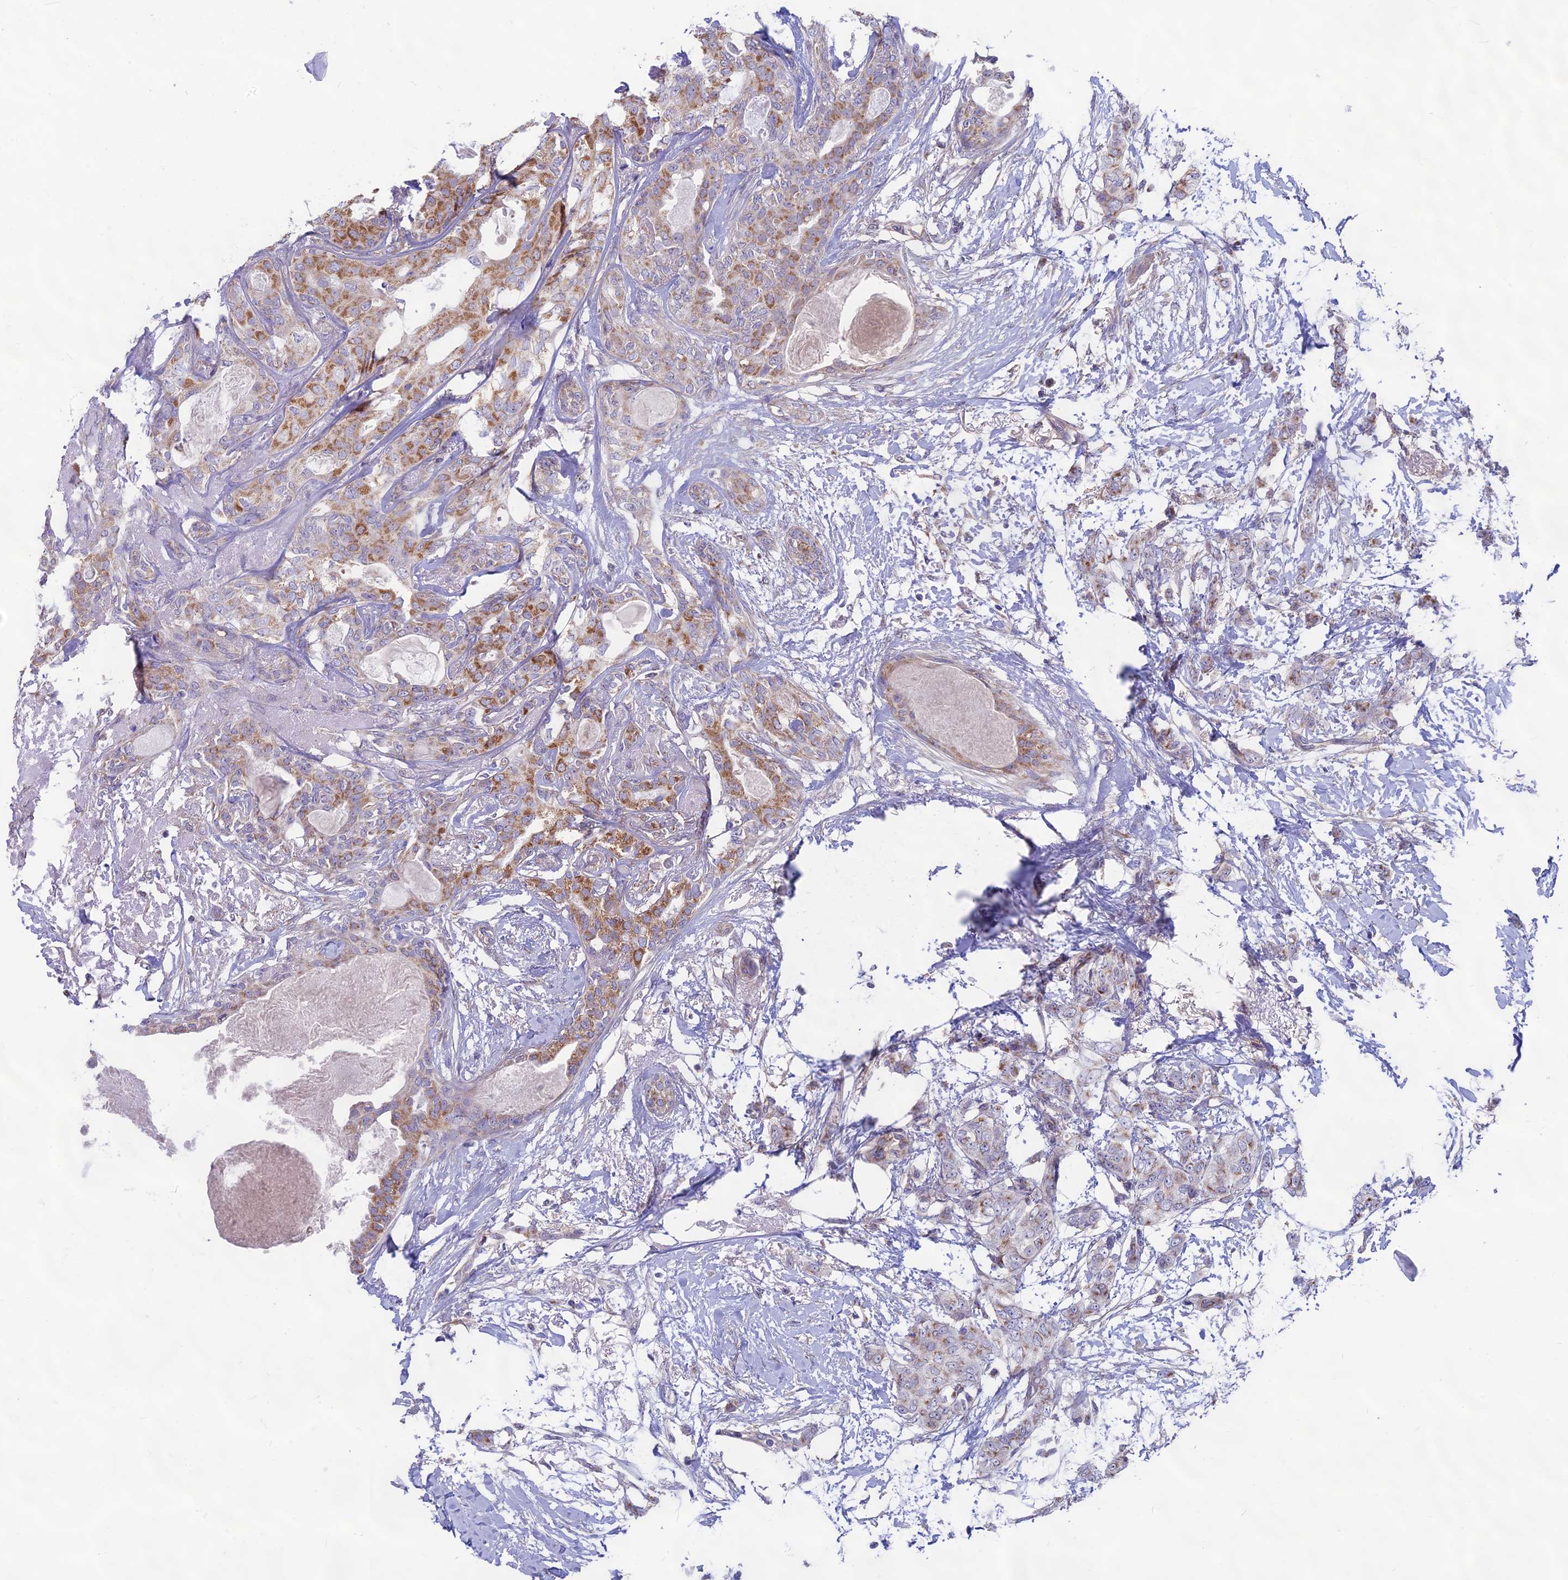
{"staining": {"intensity": "moderate", "quantity": ">75%", "location": "cytoplasmic/membranous"}, "tissue": "breast cancer", "cell_type": "Tumor cells", "image_type": "cancer", "snomed": [{"axis": "morphology", "description": "Duct carcinoma"}, {"axis": "topography", "description": "Breast"}], "caption": "DAB immunohistochemical staining of human intraductal carcinoma (breast) reveals moderate cytoplasmic/membranous protein staining in approximately >75% of tumor cells.", "gene": "PLAC9", "patient": {"sex": "female", "age": 72}}